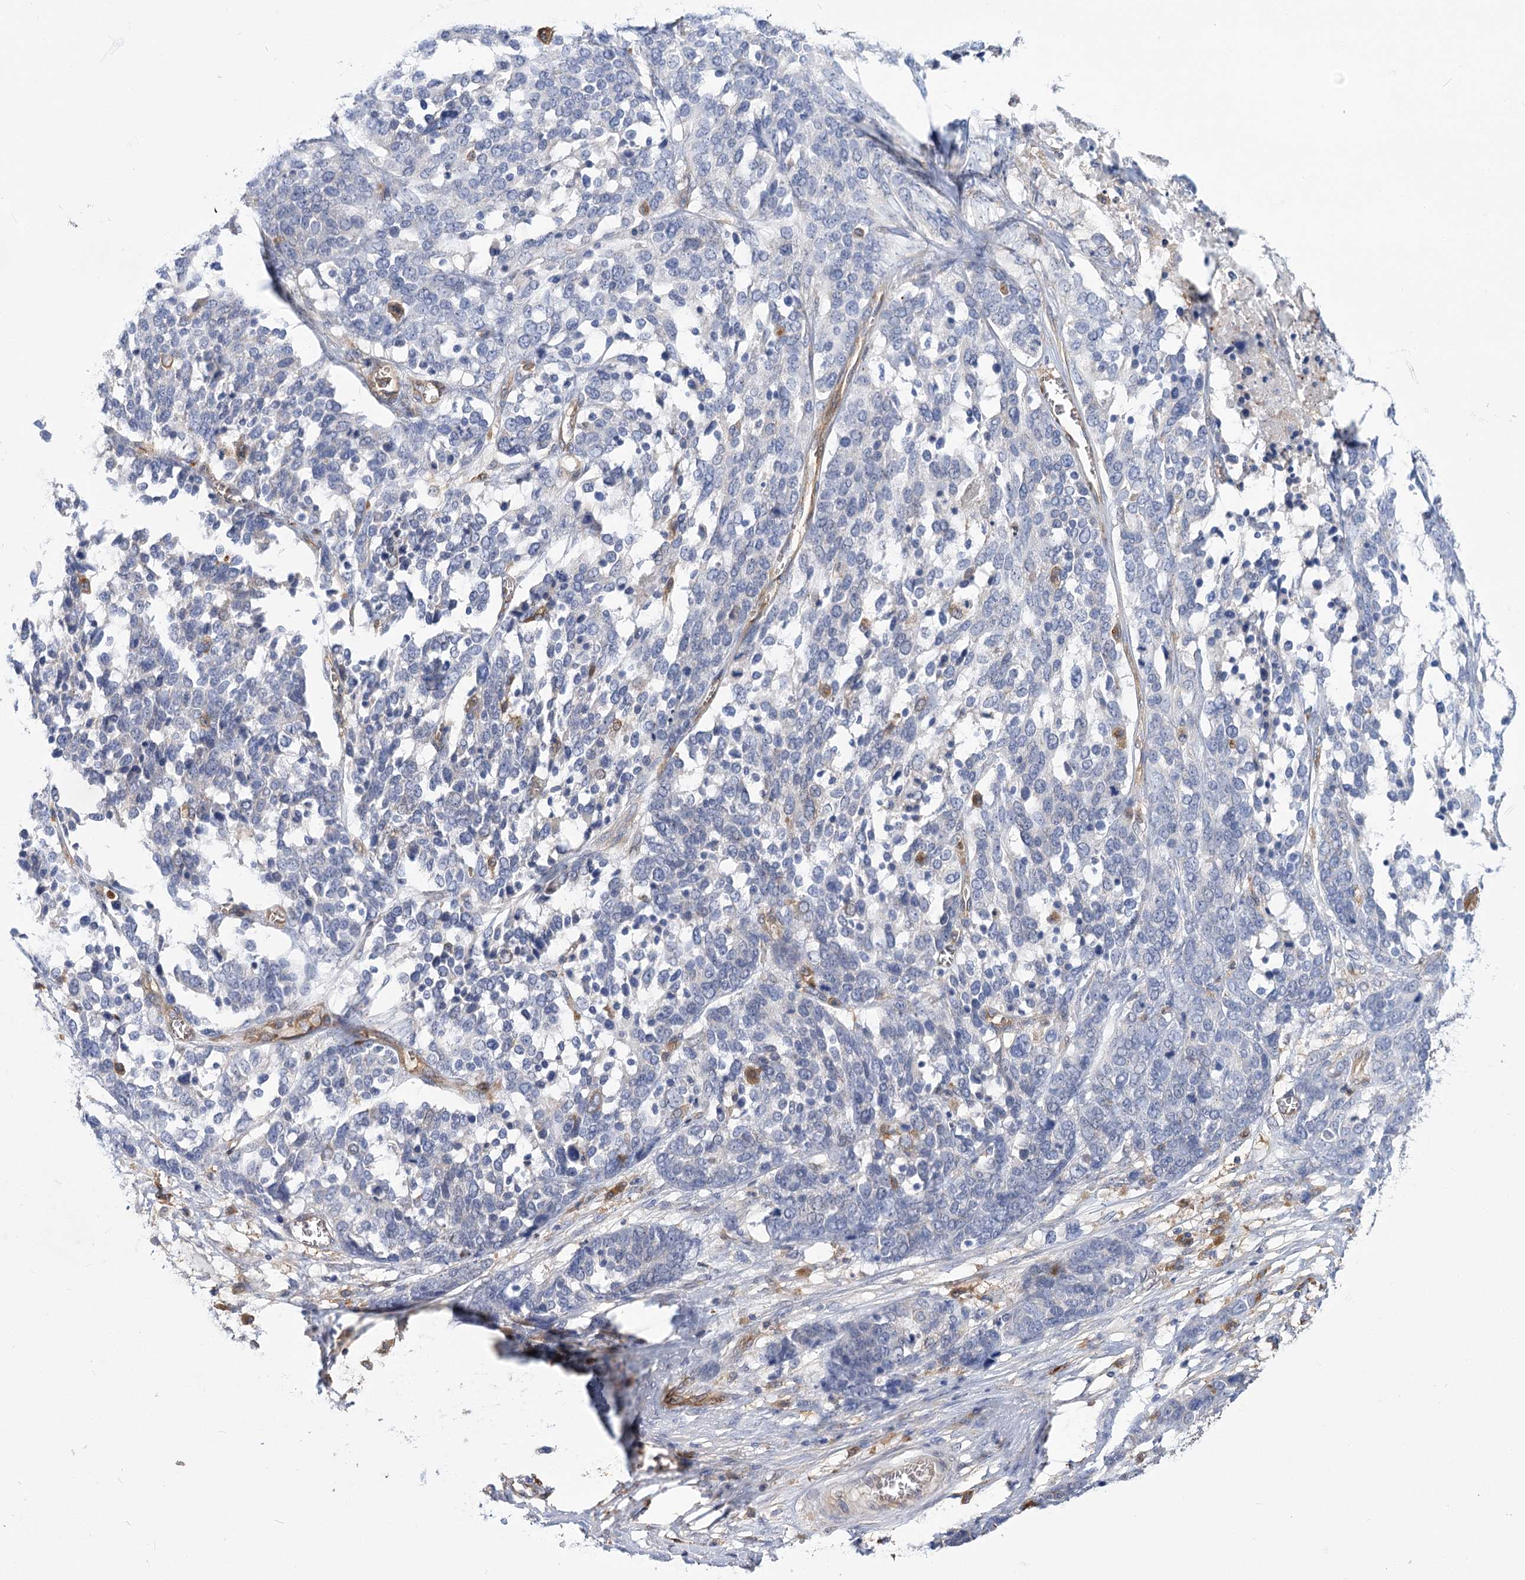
{"staining": {"intensity": "negative", "quantity": "none", "location": "none"}, "tissue": "ovarian cancer", "cell_type": "Tumor cells", "image_type": "cancer", "snomed": [{"axis": "morphology", "description": "Cystadenocarcinoma, serous, NOS"}, {"axis": "topography", "description": "Ovary"}], "caption": "High power microscopy photomicrograph of an IHC image of serous cystadenocarcinoma (ovarian), revealing no significant positivity in tumor cells.", "gene": "GUSB", "patient": {"sex": "female", "age": 44}}